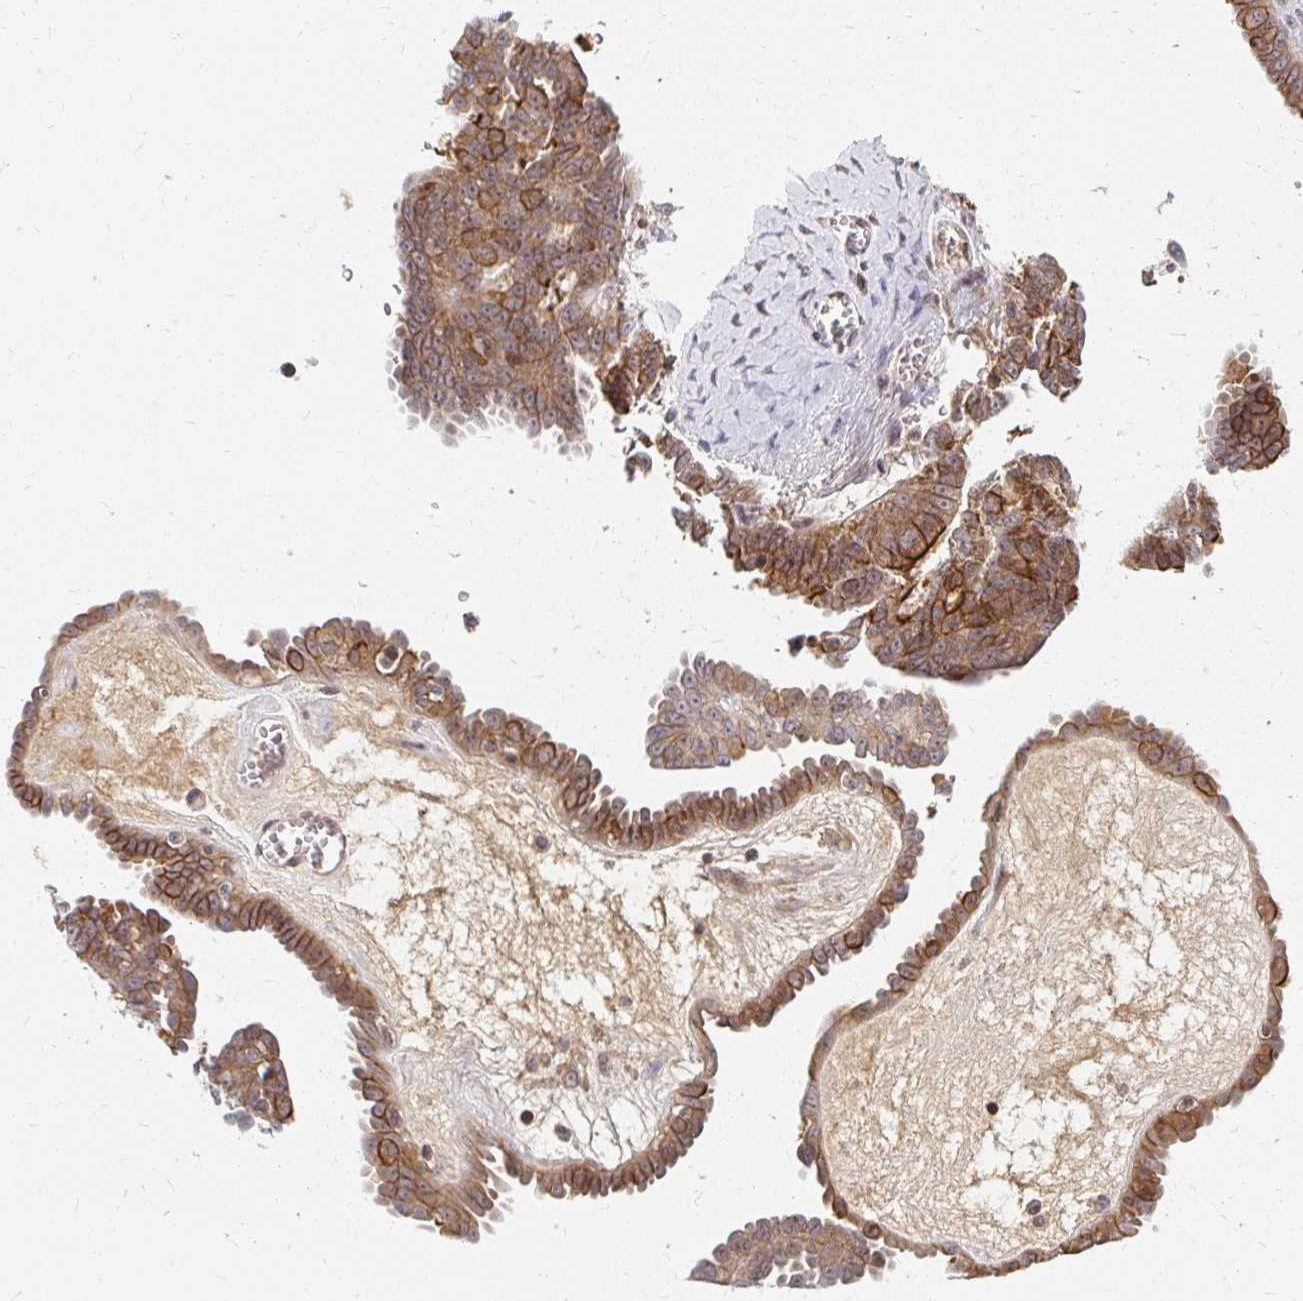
{"staining": {"intensity": "moderate", "quantity": ">75%", "location": "cytoplasmic/membranous"}, "tissue": "ovarian cancer", "cell_type": "Tumor cells", "image_type": "cancer", "snomed": [{"axis": "morphology", "description": "Cystadenocarcinoma, serous, NOS"}, {"axis": "topography", "description": "Ovary"}], "caption": "A brown stain labels moderate cytoplasmic/membranous expression of a protein in ovarian cancer tumor cells. (IHC, brightfield microscopy, high magnification).", "gene": "ANK3", "patient": {"sex": "female", "age": 71}}